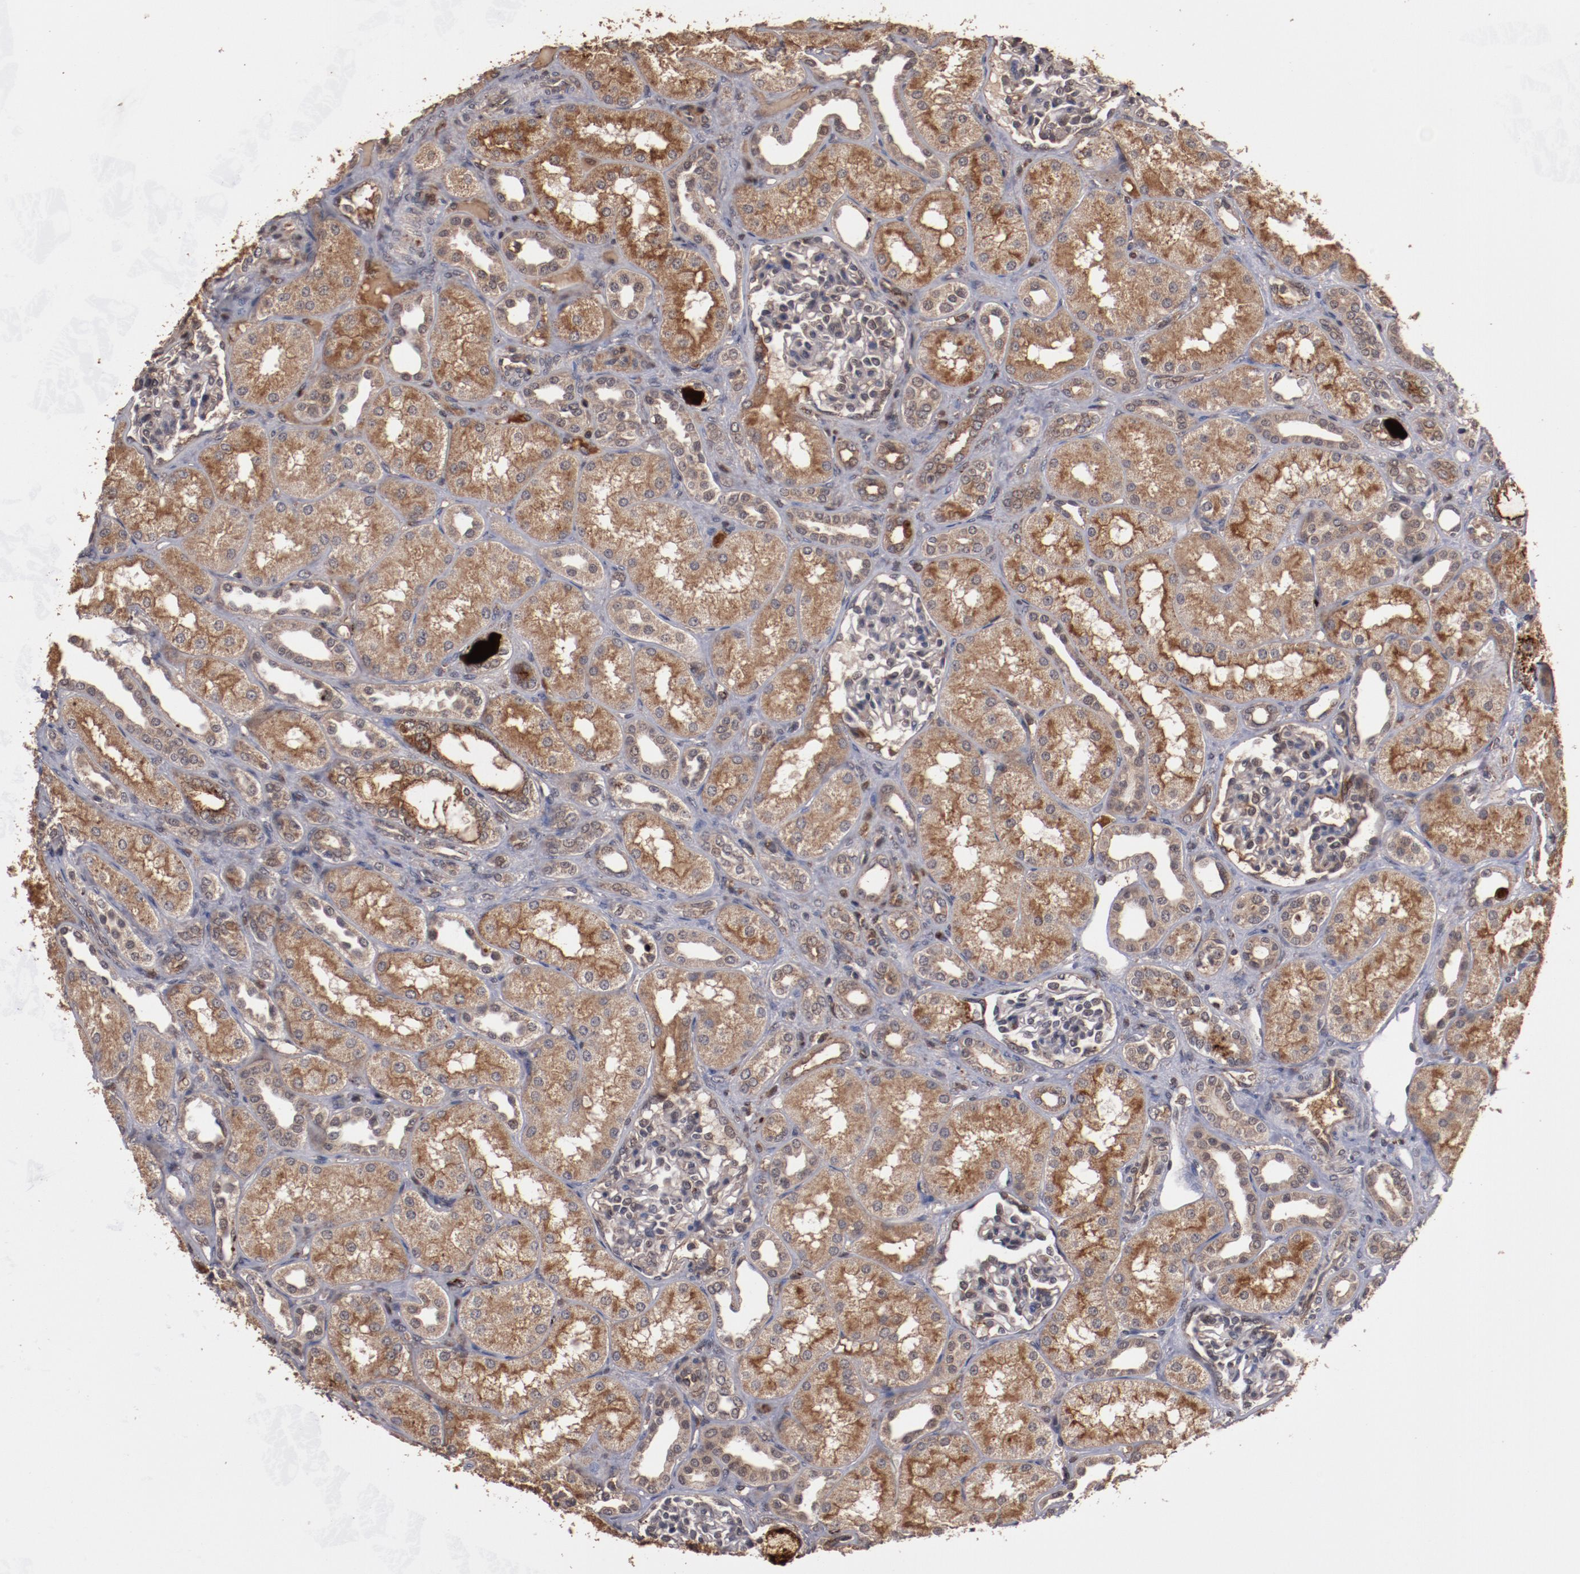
{"staining": {"intensity": "weak", "quantity": "25%-75%", "location": "cytoplasmic/membranous"}, "tissue": "kidney", "cell_type": "Cells in glomeruli", "image_type": "normal", "snomed": [{"axis": "morphology", "description": "Normal tissue, NOS"}, {"axis": "topography", "description": "Kidney"}], "caption": "Cells in glomeruli demonstrate weak cytoplasmic/membranous staining in approximately 25%-75% of cells in benign kidney.", "gene": "TENM1", "patient": {"sex": "male", "age": 7}}